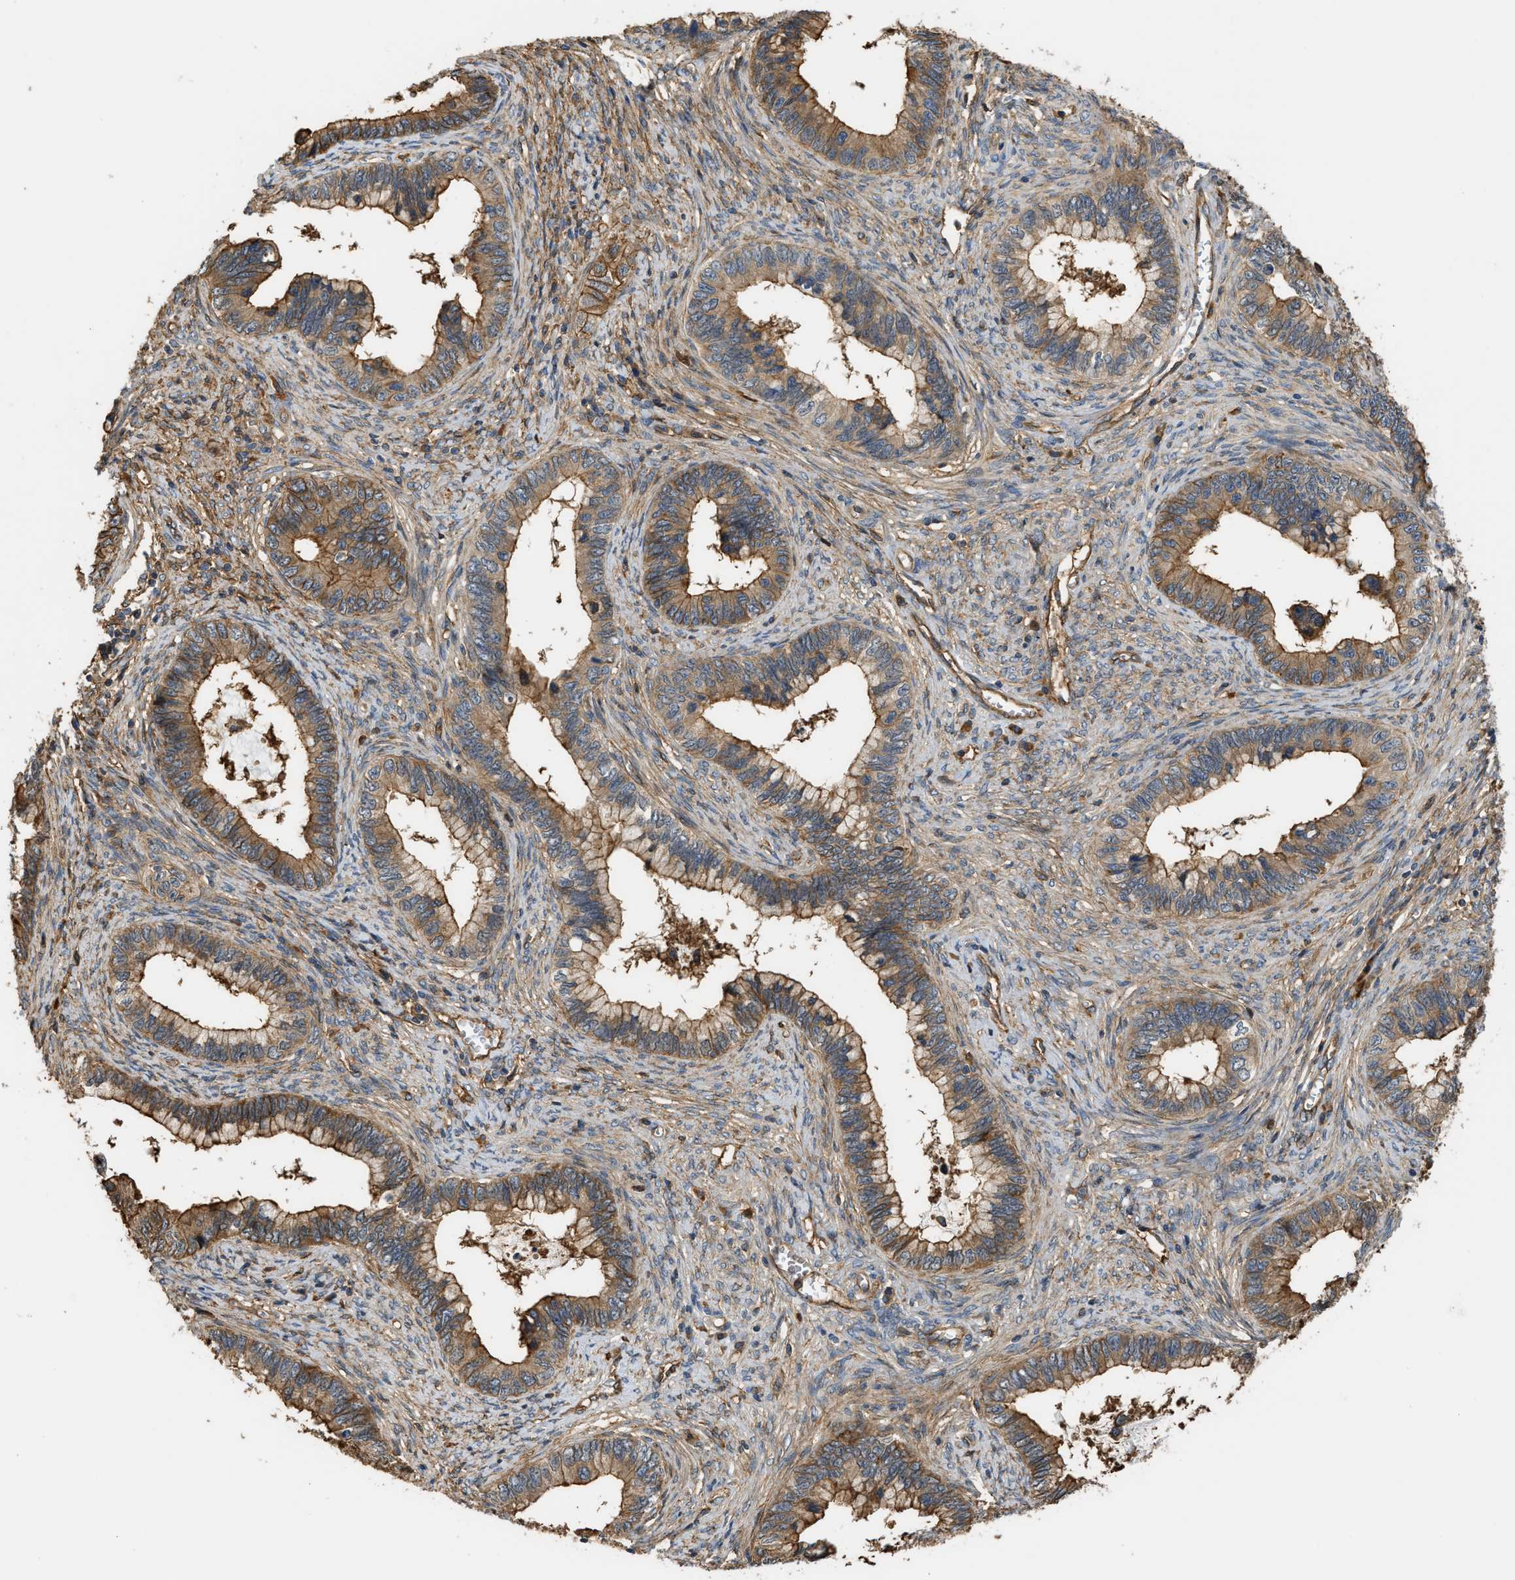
{"staining": {"intensity": "moderate", "quantity": ">75%", "location": "cytoplasmic/membranous"}, "tissue": "cervical cancer", "cell_type": "Tumor cells", "image_type": "cancer", "snomed": [{"axis": "morphology", "description": "Adenocarcinoma, NOS"}, {"axis": "topography", "description": "Cervix"}], "caption": "Adenocarcinoma (cervical) stained for a protein reveals moderate cytoplasmic/membranous positivity in tumor cells.", "gene": "DDHD2", "patient": {"sex": "female", "age": 44}}